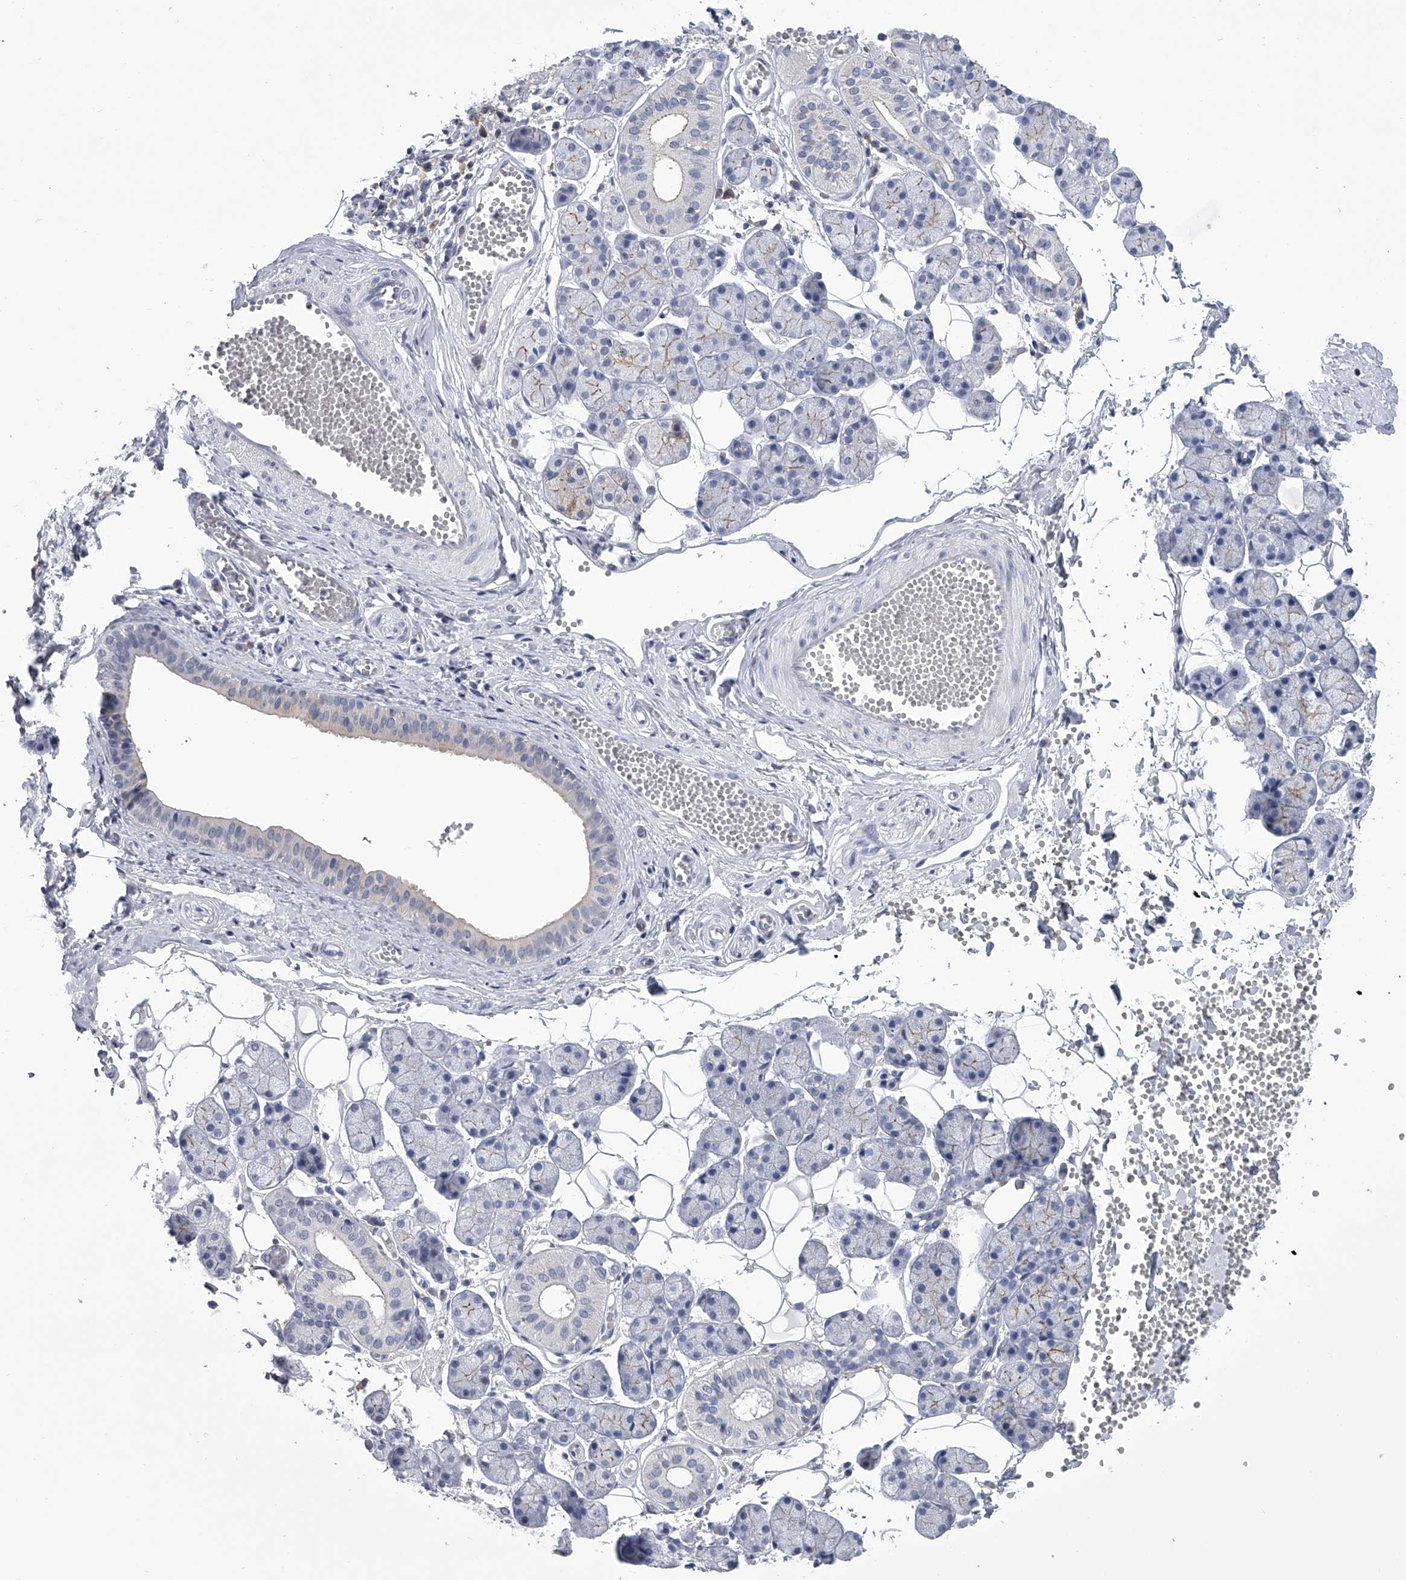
{"staining": {"intensity": "negative", "quantity": "none", "location": "none"}, "tissue": "salivary gland", "cell_type": "Glandular cells", "image_type": "normal", "snomed": [{"axis": "morphology", "description": "Normal tissue, NOS"}, {"axis": "topography", "description": "Salivary gland"}], "caption": "Immunohistochemistry (IHC) image of unremarkable human salivary gland stained for a protein (brown), which reveals no positivity in glandular cells.", "gene": "TASP1", "patient": {"sex": "female", "age": 33}}